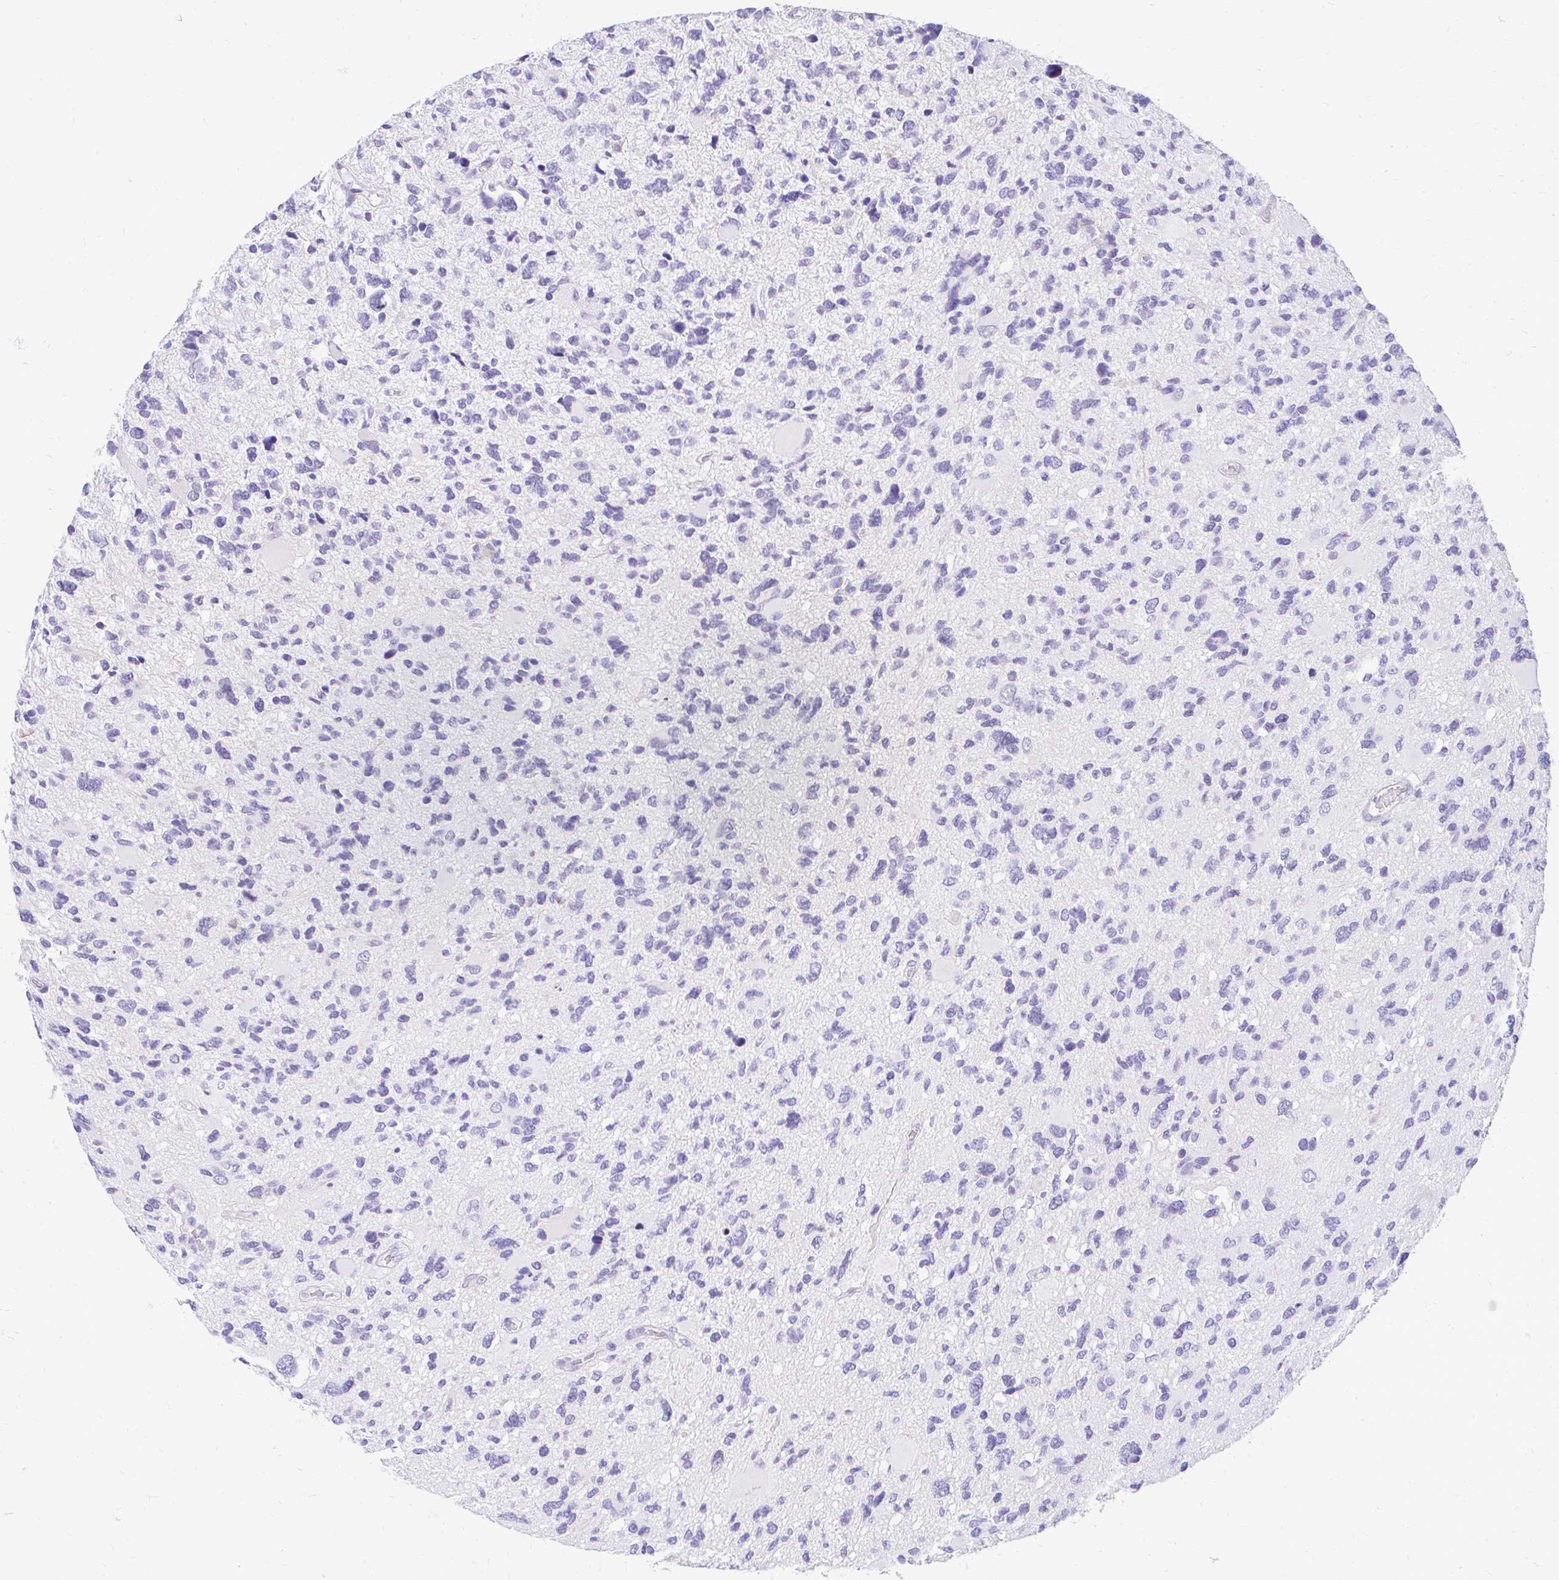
{"staining": {"intensity": "negative", "quantity": "none", "location": "none"}, "tissue": "glioma", "cell_type": "Tumor cells", "image_type": "cancer", "snomed": [{"axis": "morphology", "description": "Glioma, malignant, High grade"}, {"axis": "topography", "description": "Brain"}], "caption": "There is no significant positivity in tumor cells of glioma.", "gene": "FATE1", "patient": {"sex": "female", "age": 11}}